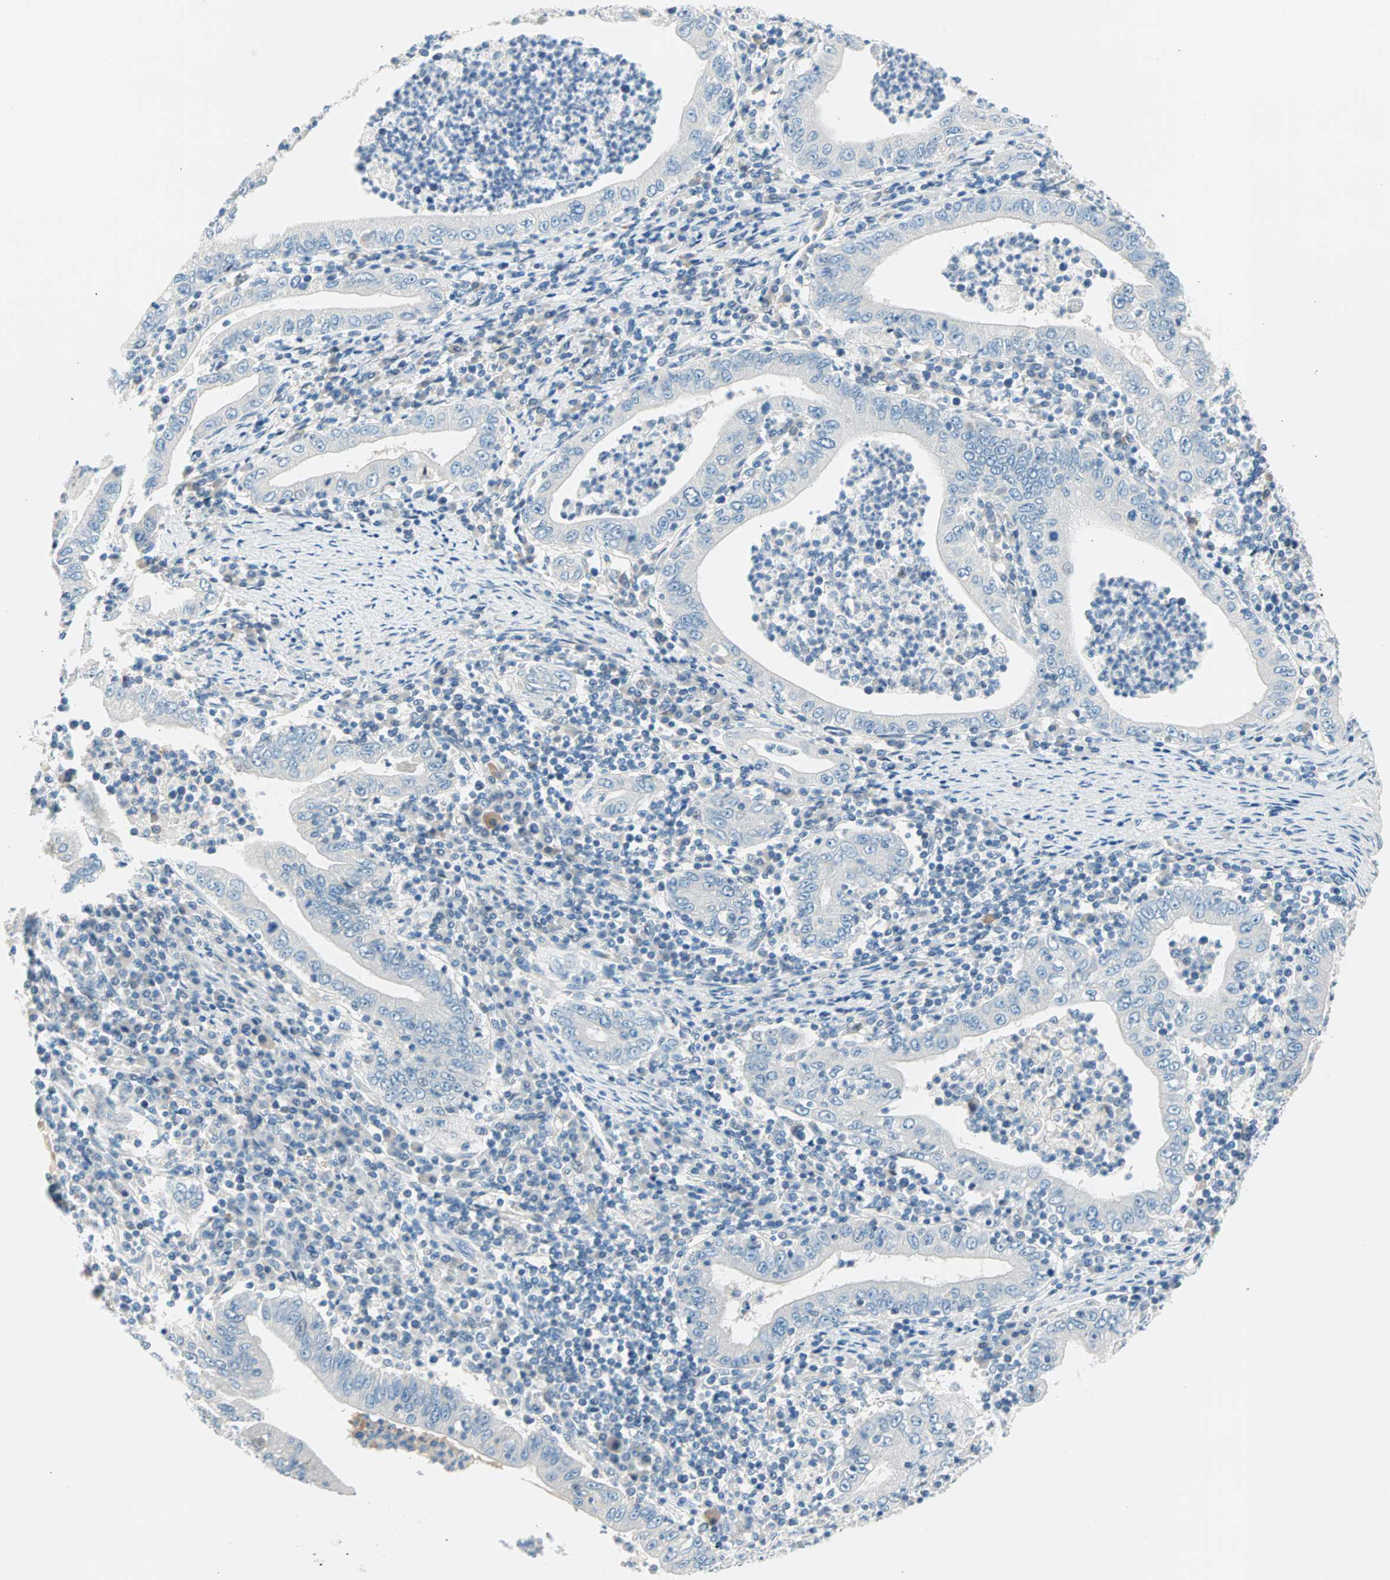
{"staining": {"intensity": "negative", "quantity": "none", "location": "none"}, "tissue": "stomach cancer", "cell_type": "Tumor cells", "image_type": "cancer", "snomed": [{"axis": "morphology", "description": "Normal tissue, NOS"}, {"axis": "morphology", "description": "Adenocarcinoma, NOS"}, {"axis": "topography", "description": "Esophagus"}, {"axis": "topography", "description": "Stomach, upper"}, {"axis": "topography", "description": "Peripheral nerve tissue"}], "caption": "The photomicrograph shows no staining of tumor cells in adenocarcinoma (stomach).", "gene": "TMEM163", "patient": {"sex": "male", "age": 62}}